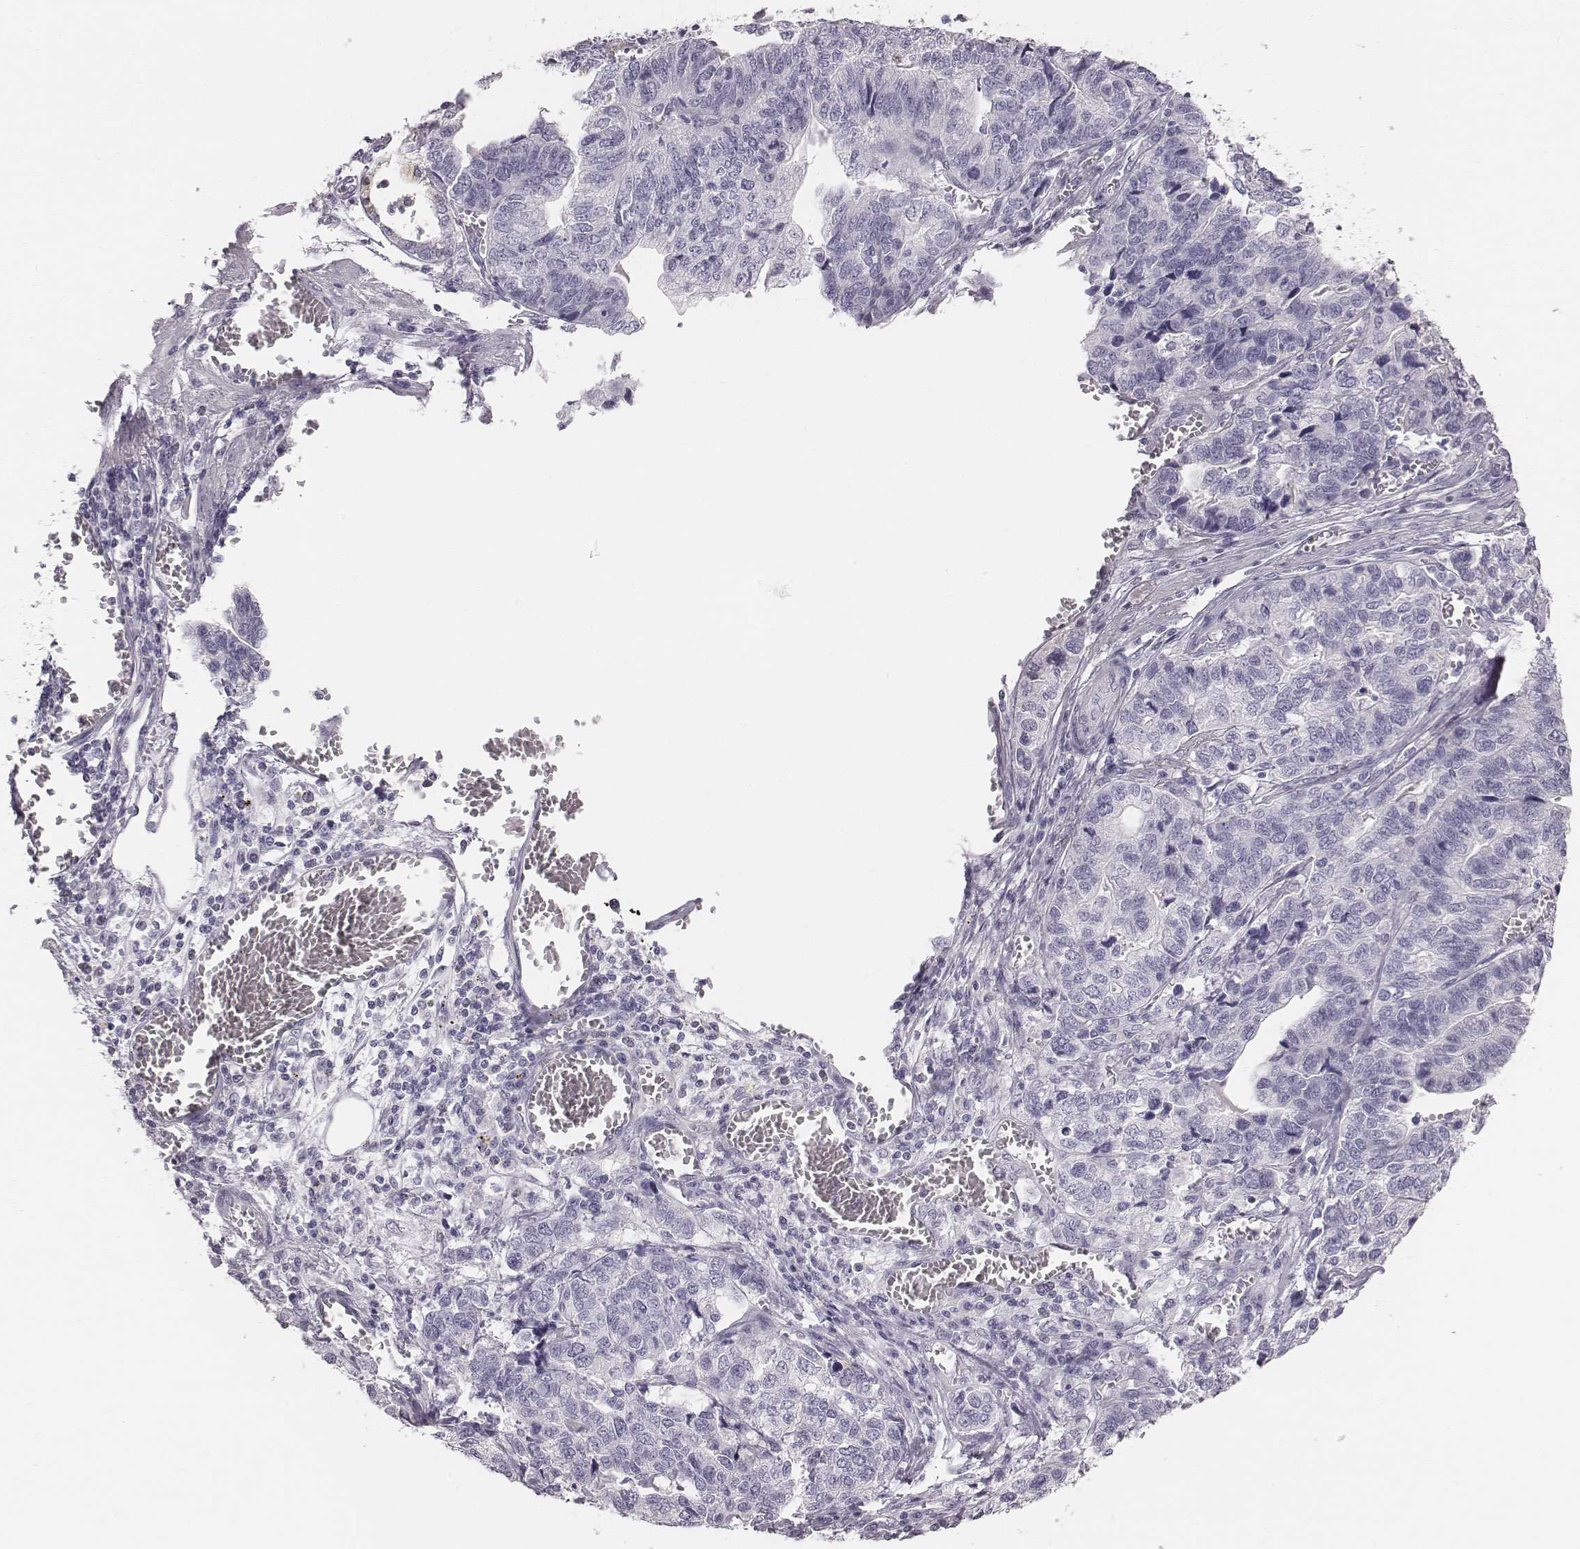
{"staining": {"intensity": "negative", "quantity": "none", "location": "none"}, "tissue": "stomach cancer", "cell_type": "Tumor cells", "image_type": "cancer", "snomed": [{"axis": "morphology", "description": "Adenocarcinoma, NOS"}, {"axis": "topography", "description": "Stomach, upper"}], "caption": "A histopathology image of adenocarcinoma (stomach) stained for a protein reveals no brown staining in tumor cells.", "gene": "C6orf58", "patient": {"sex": "female", "age": 67}}